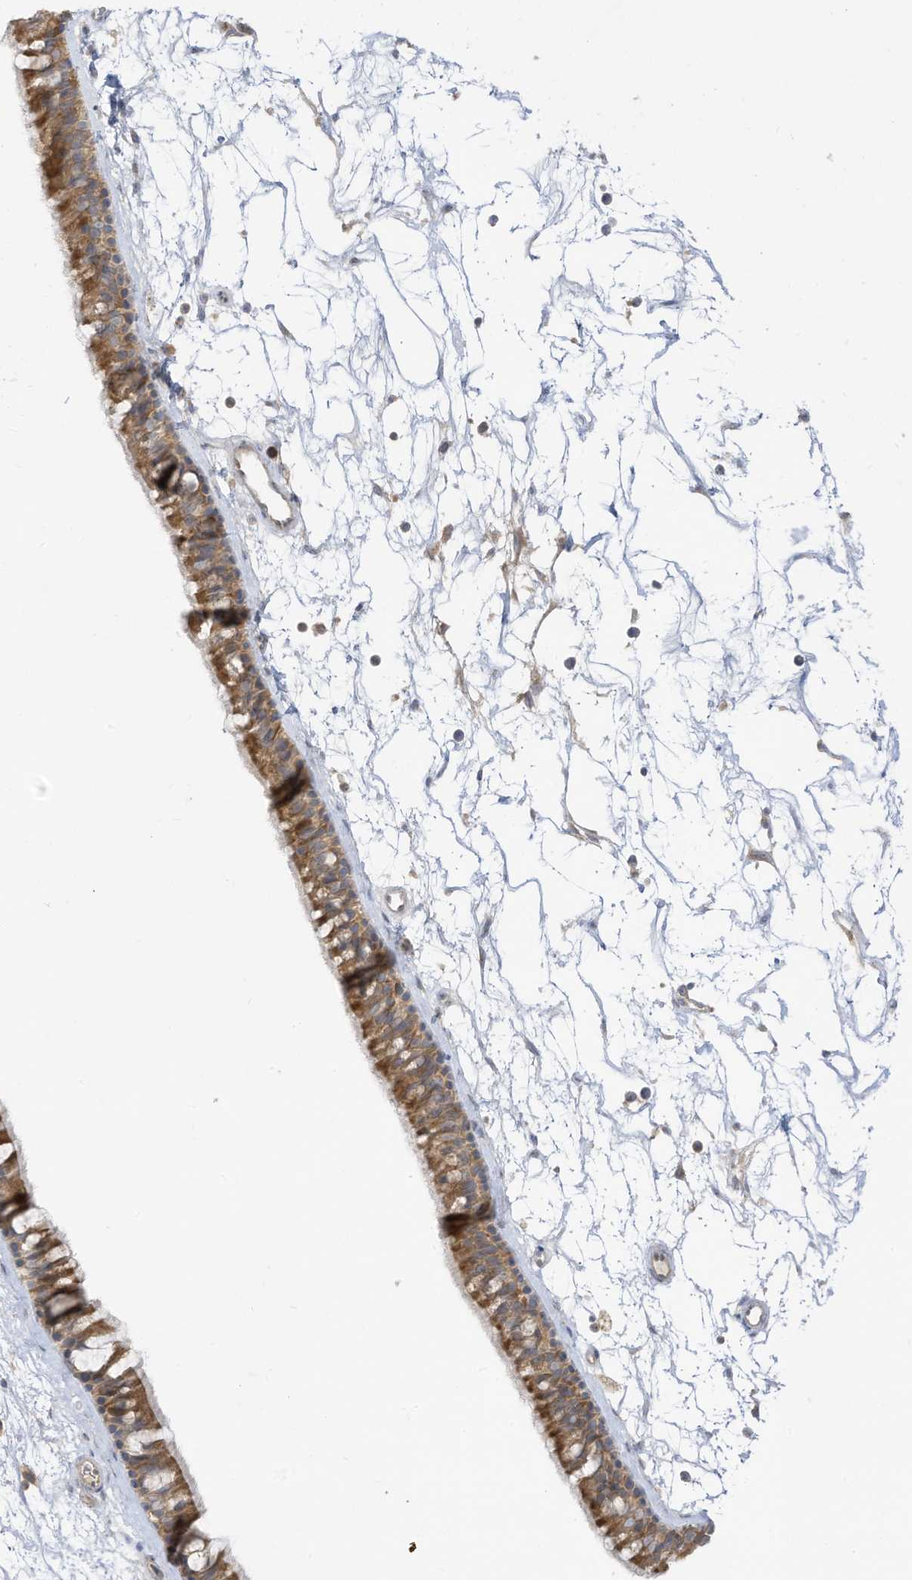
{"staining": {"intensity": "moderate", "quantity": ">75%", "location": "cytoplasmic/membranous"}, "tissue": "nasopharynx", "cell_type": "Respiratory epithelial cells", "image_type": "normal", "snomed": [{"axis": "morphology", "description": "Normal tissue, NOS"}, {"axis": "topography", "description": "Nasopharynx"}], "caption": "Immunohistochemistry (IHC) (DAB (3,3'-diaminobenzidine)) staining of normal nasopharynx exhibits moderate cytoplasmic/membranous protein positivity in approximately >75% of respiratory epithelial cells. The staining is performed using DAB (3,3'-diaminobenzidine) brown chromogen to label protein expression. The nuclei are counter-stained blue using hematoxylin.", "gene": "LRRN2", "patient": {"sex": "male", "age": 64}}